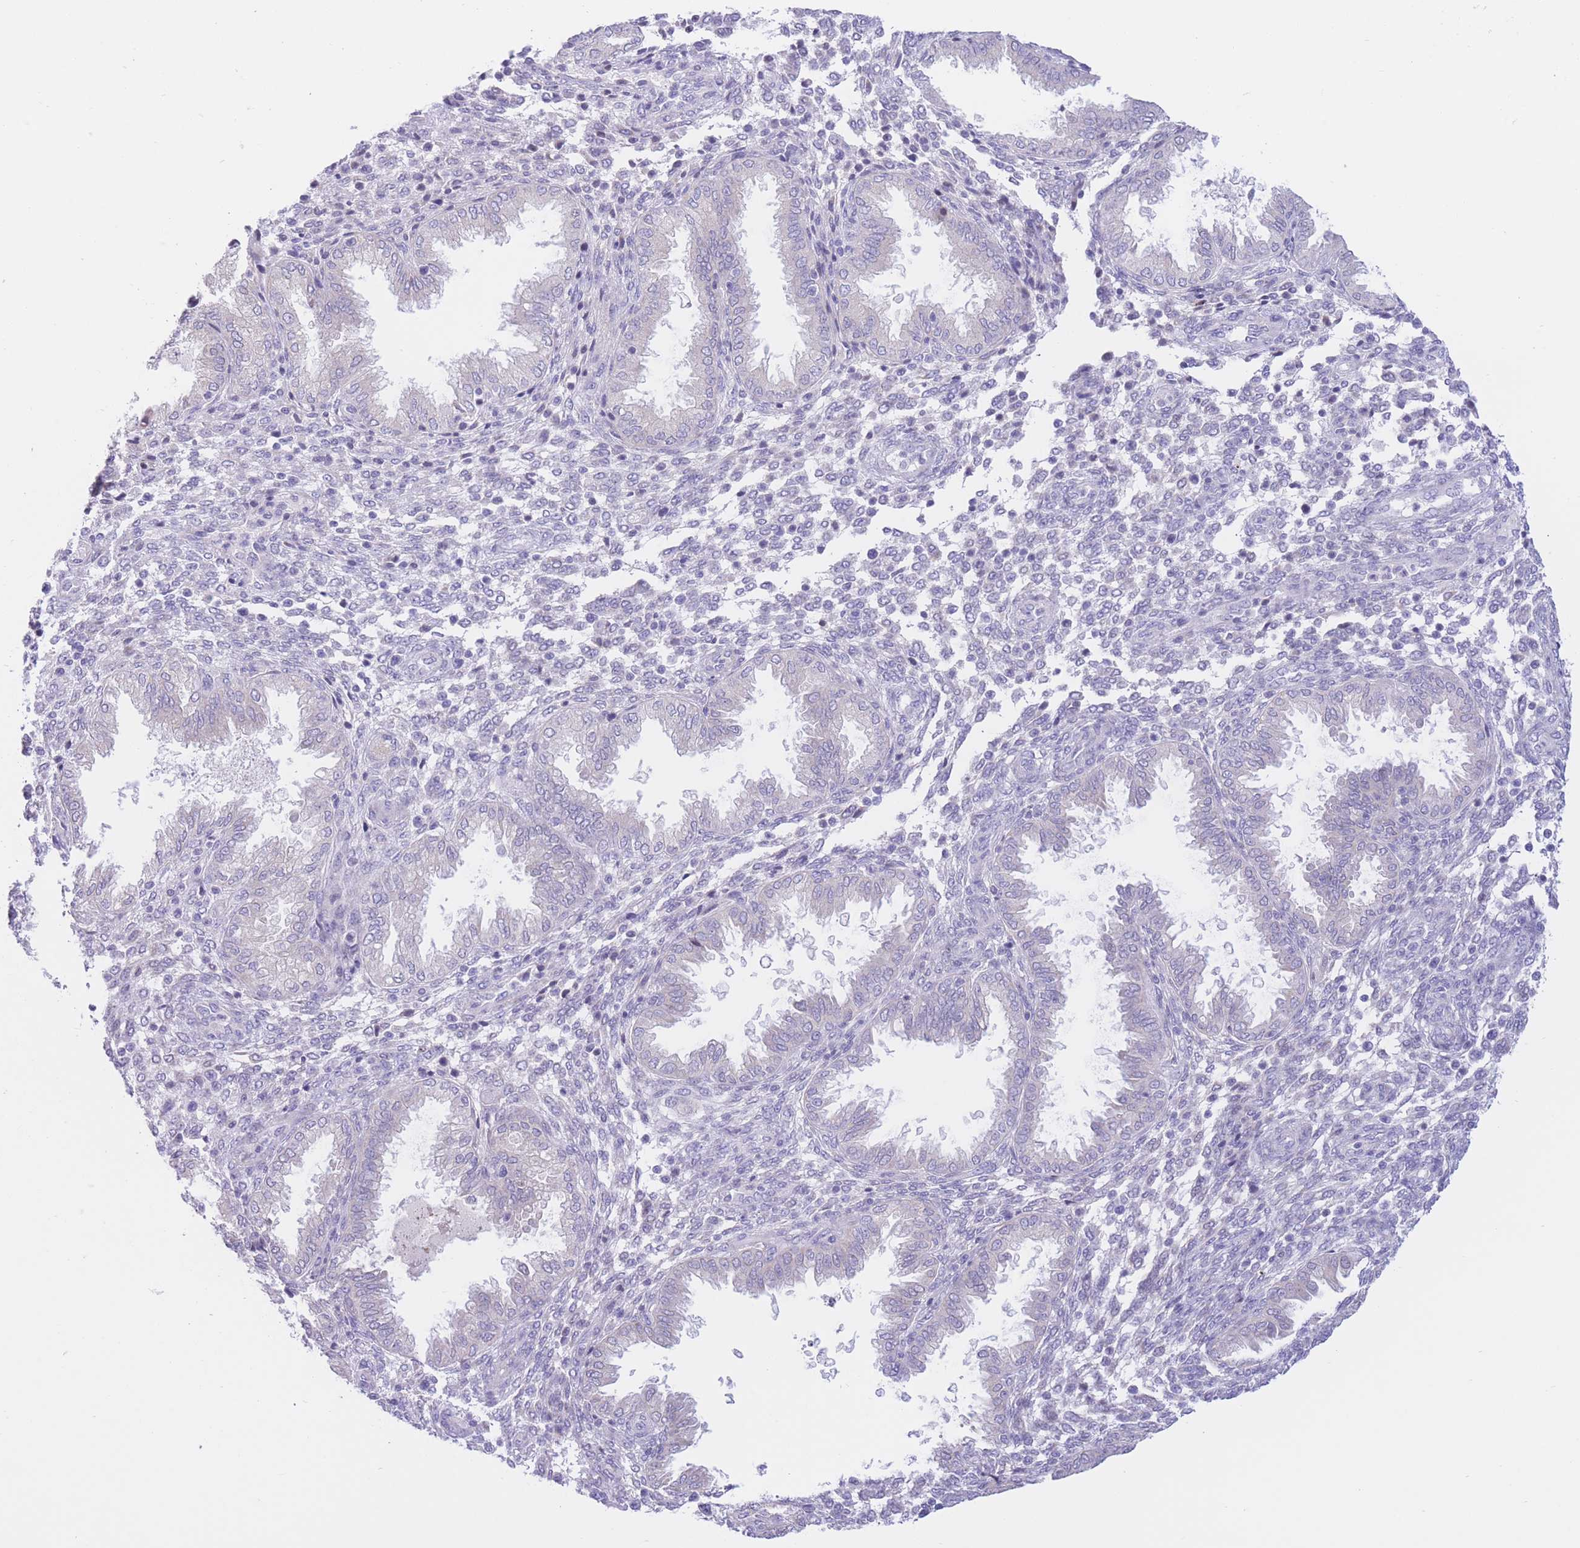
{"staining": {"intensity": "negative", "quantity": "none", "location": "none"}, "tissue": "endometrium", "cell_type": "Cells in endometrial stroma", "image_type": "normal", "snomed": [{"axis": "morphology", "description": "Normal tissue, NOS"}, {"axis": "topography", "description": "Endometrium"}], "caption": "Immunohistochemistry histopathology image of normal endometrium stained for a protein (brown), which exhibits no expression in cells in endometrial stroma.", "gene": "RPL39L", "patient": {"sex": "female", "age": 33}}